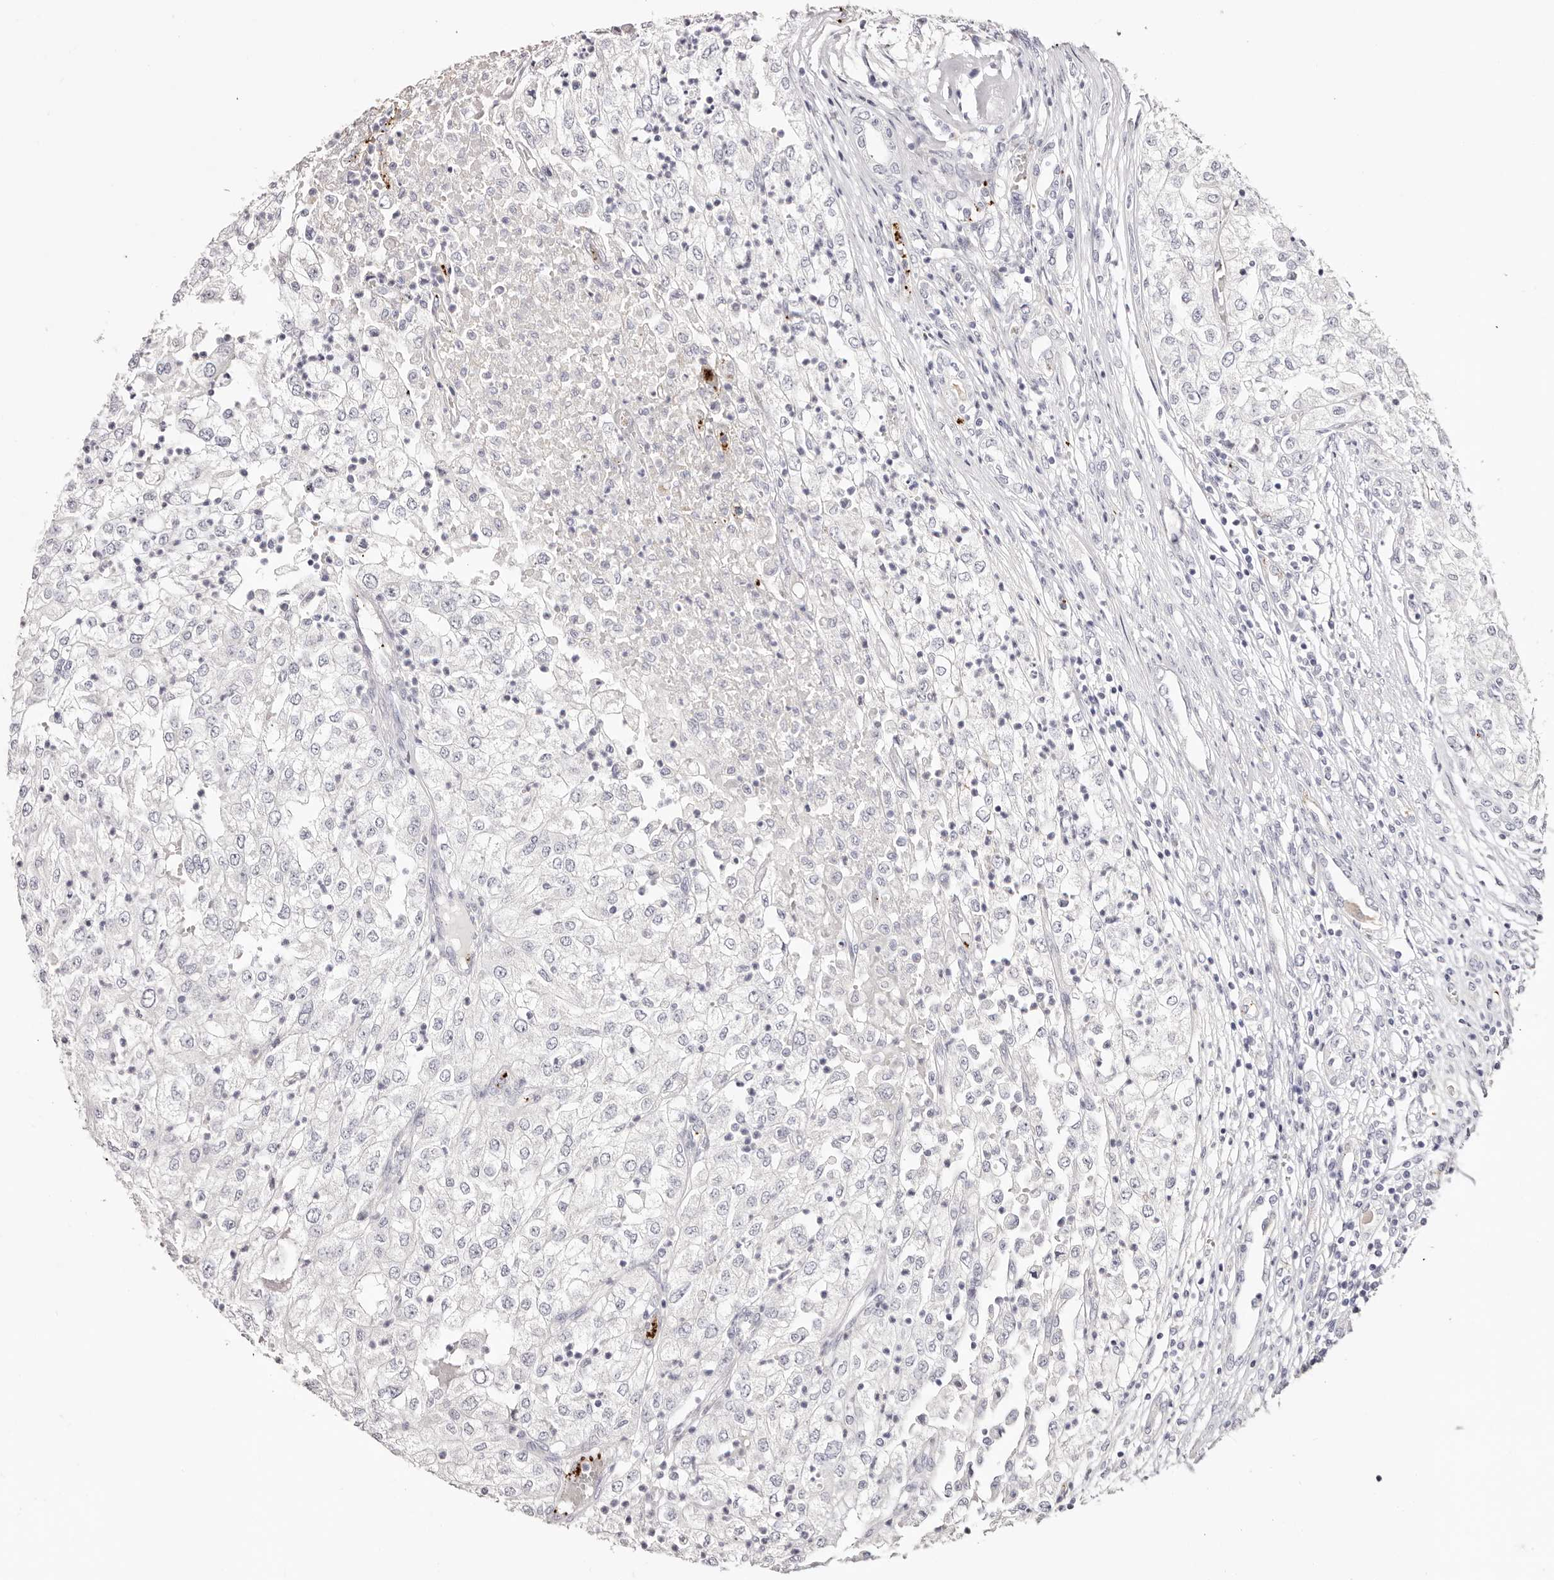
{"staining": {"intensity": "negative", "quantity": "none", "location": "none"}, "tissue": "renal cancer", "cell_type": "Tumor cells", "image_type": "cancer", "snomed": [{"axis": "morphology", "description": "Adenocarcinoma, NOS"}, {"axis": "topography", "description": "Kidney"}], "caption": "Tumor cells show no significant protein expression in renal cancer (adenocarcinoma). Brightfield microscopy of immunohistochemistry stained with DAB (3,3'-diaminobenzidine) (brown) and hematoxylin (blue), captured at high magnification.", "gene": "PF4", "patient": {"sex": "female", "age": 54}}